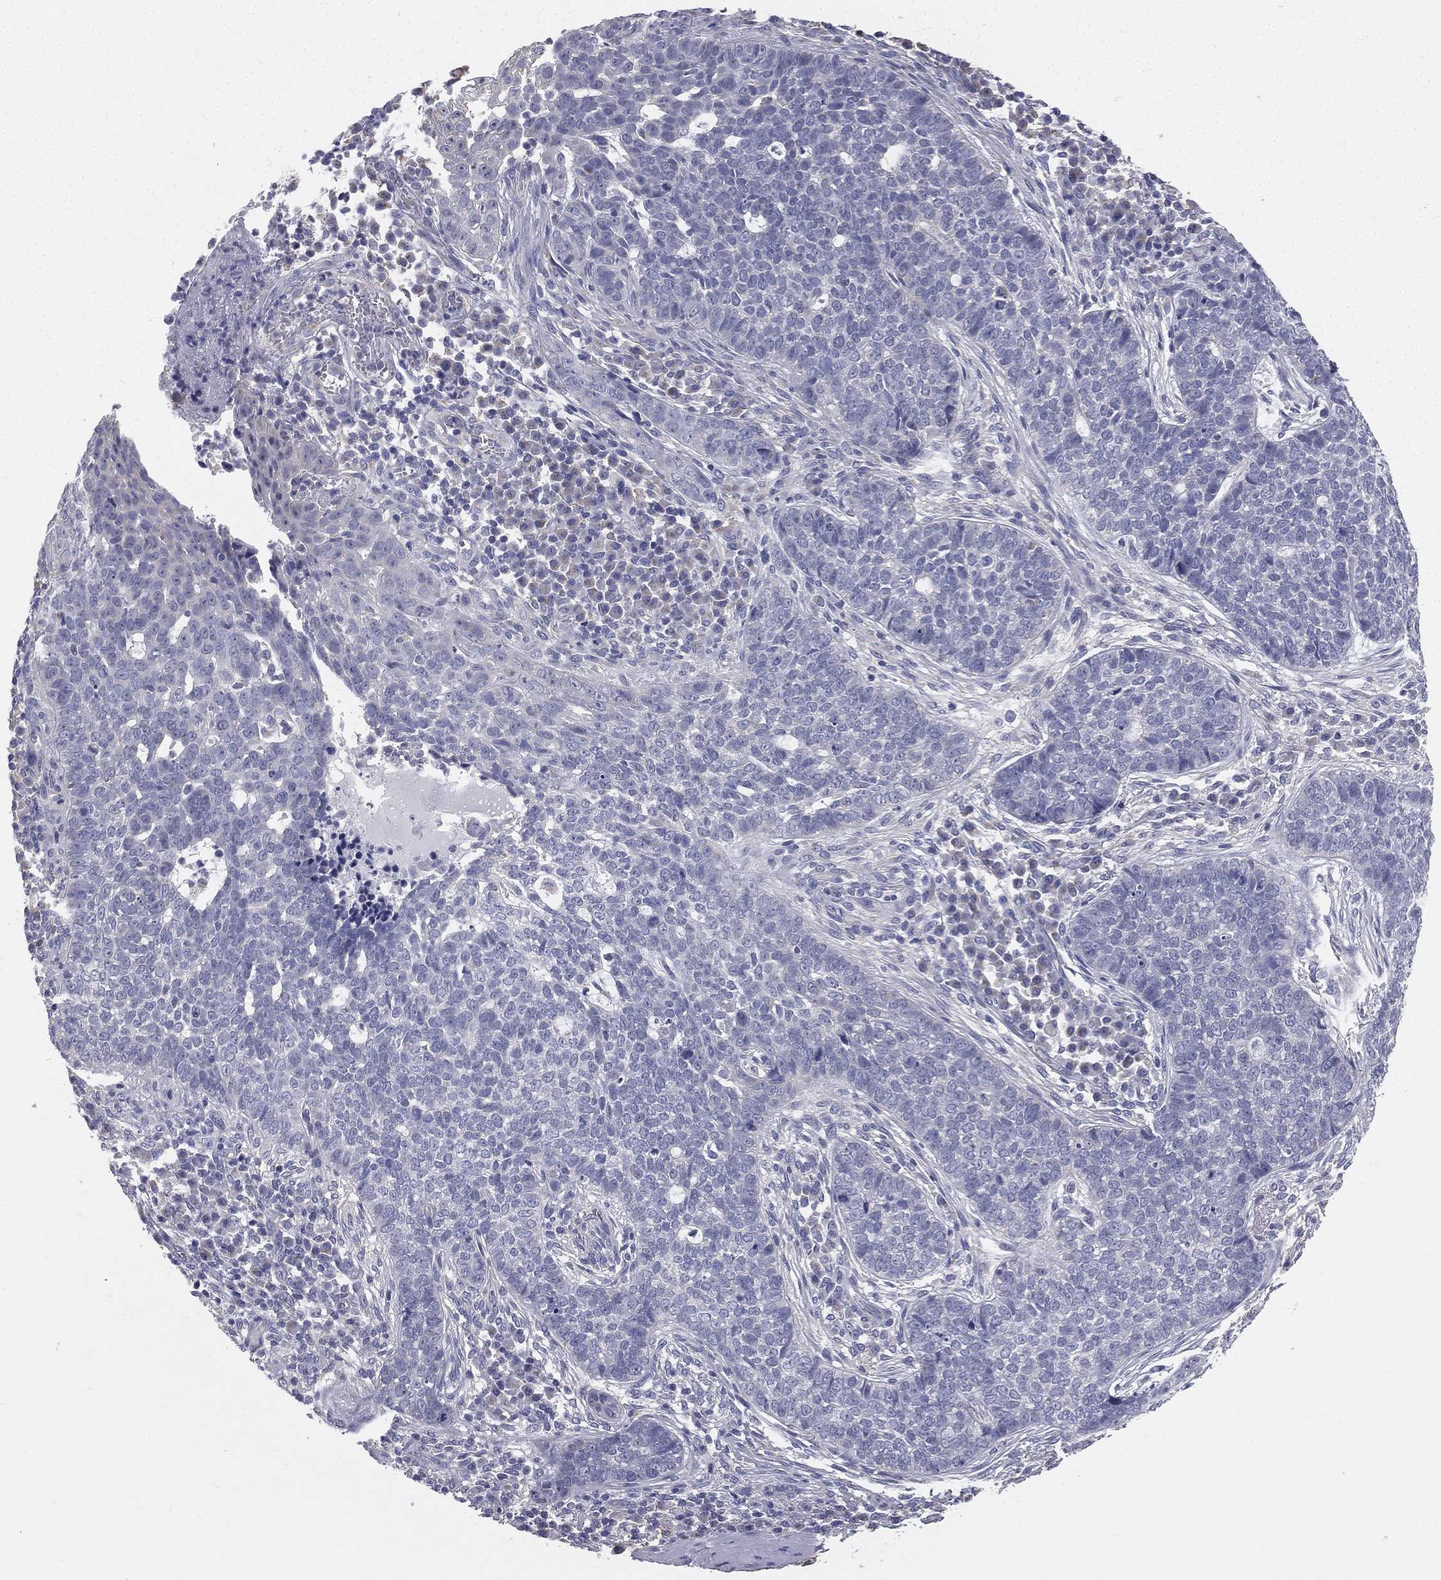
{"staining": {"intensity": "negative", "quantity": "none", "location": "none"}, "tissue": "skin cancer", "cell_type": "Tumor cells", "image_type": "cancer", "snomed": [{"axis": "morphology", "description": "Basal cell carcinoma"}, {"axis": "topography", "description": "Skin"}], "caption": "This photomicrograph is of skin cancer stained with IHC to label a protein in brown with the nuclei are counter-stained blue. There is no staining in tumor cells. (Brightfield microscopy of DAB (3,3'-diaminobenzidine) immunohistochemistry (IHC) at high magnification).", "gene": "MUC13", "patient": {"sex": "female", "age": 69}}